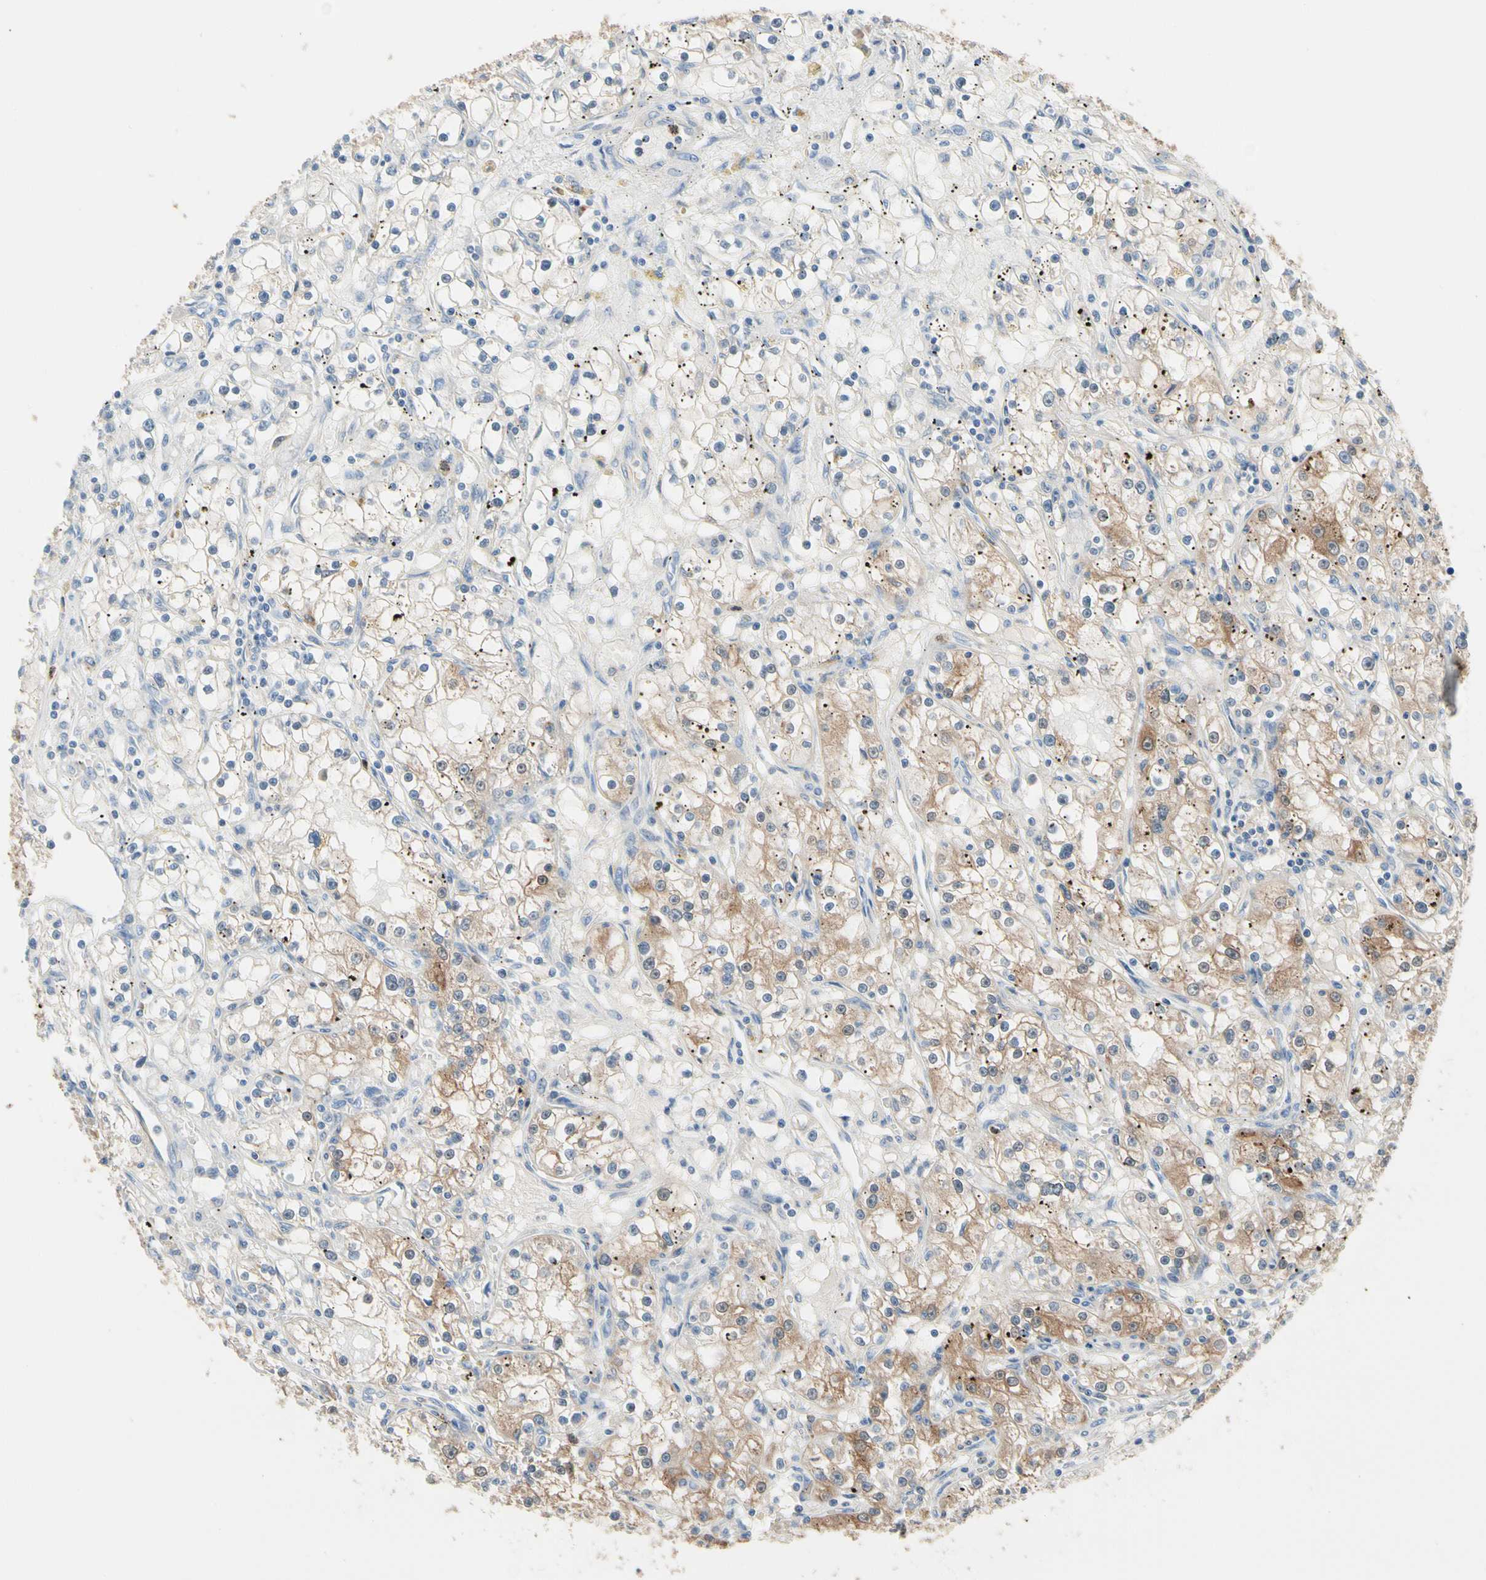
{"staining": {"intensity": "moderate", "quantity": "<25%", "location": "cytoplasmic/membranous"}, "tissue": "renal cancer", "cell_type": "Tumor cells", "image_type": "cancer", "snomed": [{"axis": "morphology", "description": "Adenocarcinoma, NOS"}, {"axis": "topography", "description": "Kidney"}], "caption": "IHC (DAB (3,3'-diaminobenzidine)) staining of adenocarcinoma (renal) exhibits moderate cytoplasmic/membranous protein staining in approximately <25% of tumor cells.", "gene": "BBOX1", "patient": {"sex": "male", "age": 56}}